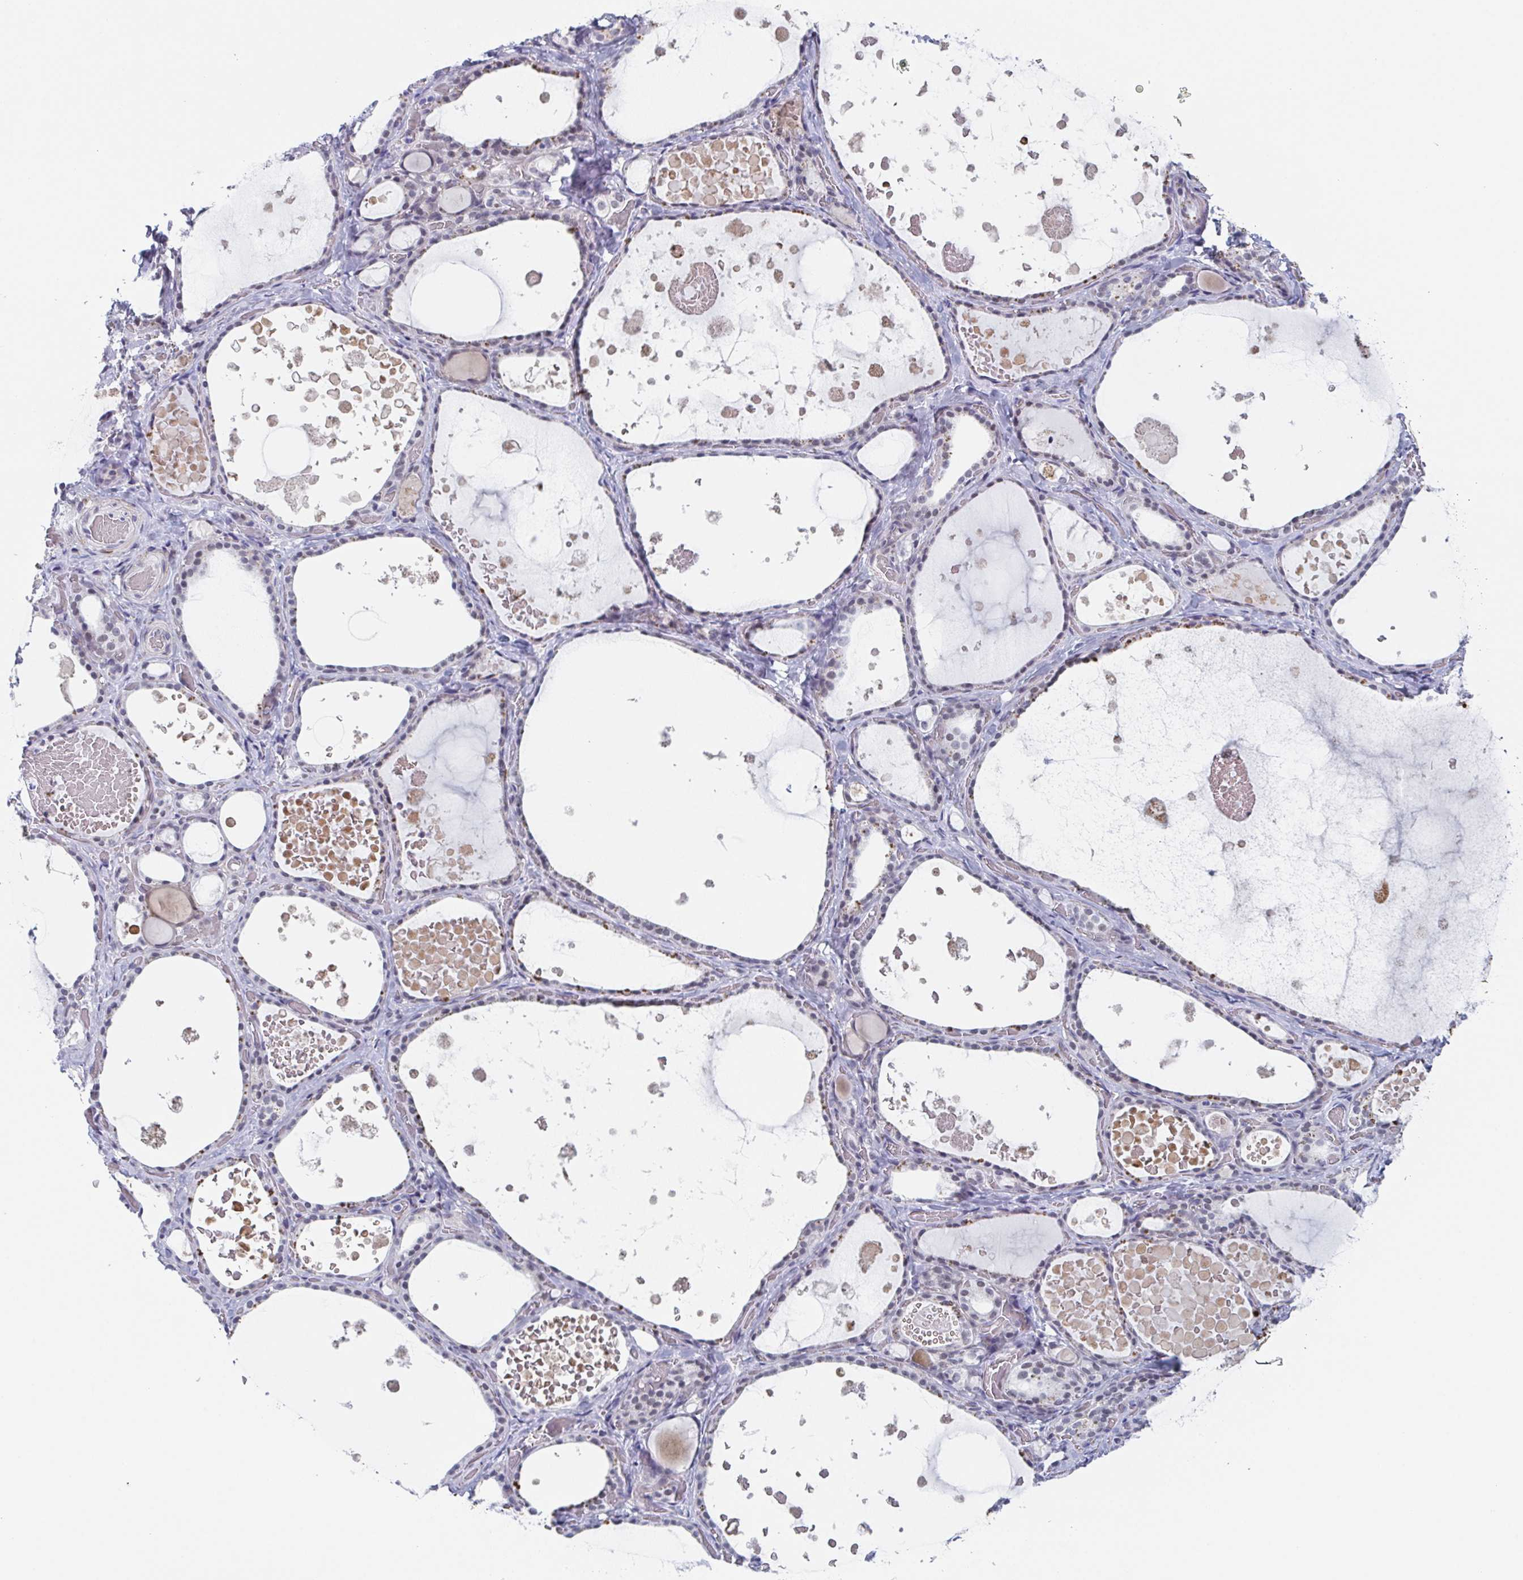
{"staining": {"intensity": "moderate", "quantity": "<25%", "location": "cytoplasmic/membranous,nuclear"}, "tissue": "thyroid gland", "cell_type": "Glandular cells", "image_type": "normal", "snomed": [{"axis": "morphology", "description": "Normal tissue, NOS"}, {"axis": "topography", "description": "Thyroid gland"}], "caption": "A high-resolution image shows immunohistochemistry (IHC) staining of normal thyroid gland, which shows moderate cytoplasmic/membranous,nuclear positivity in approximately <25% of glandular cells. (Stains: DAB (3,3'-diaminobenzidine) in brown, nuclei in blue, Microscopy: brightfield microscopy at high magnification).", "gene": "ZFP64", "patient": {"sex": "female", "age": 56}}